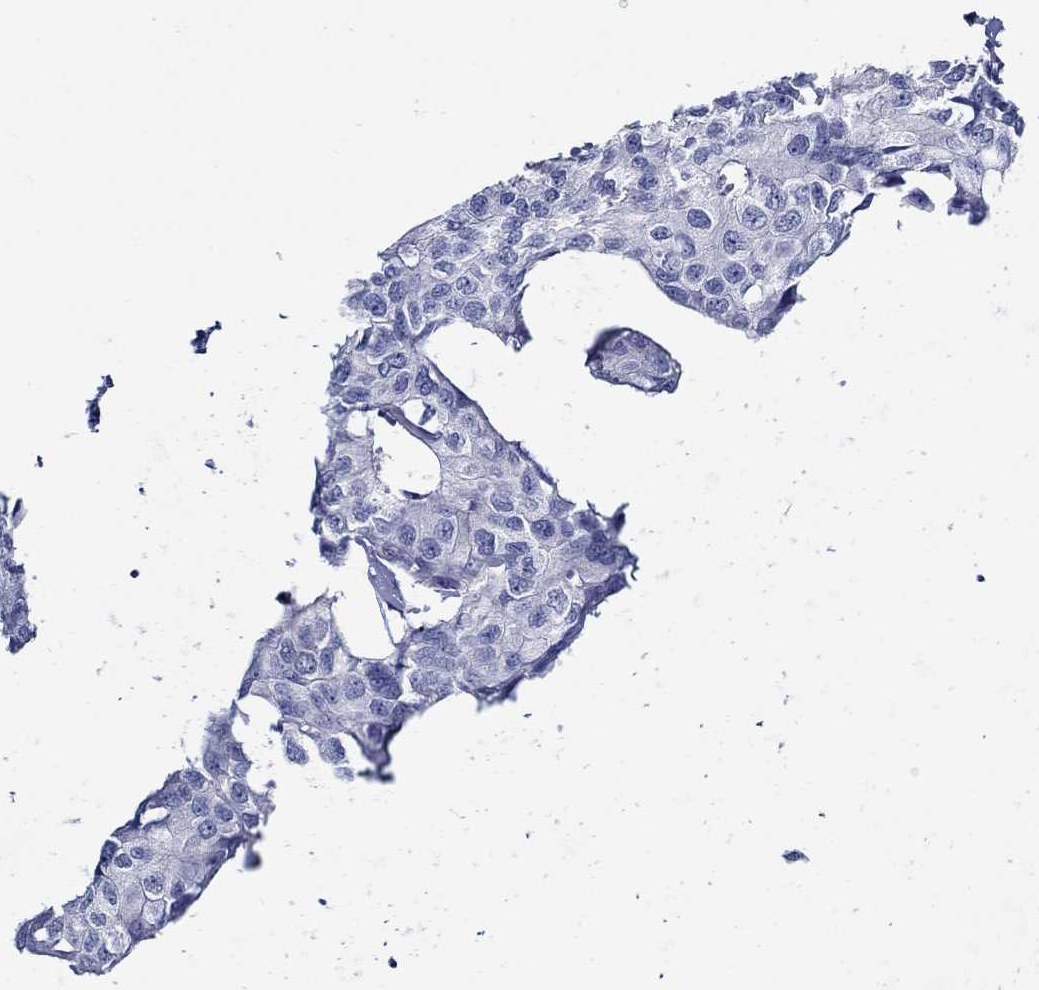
{"staining": {"intensity": "negative", "quantity": "none", "location": "none"}, "tissue": "breast cancer", "cell_type": "Tumor cells", "image_type": "cancer", "snomed": [{"axis": "morphology", "description": "Duct carcinoma"}, {"axis": "topography", "description": "Breast"}], "caption": "DAB (3,3'-diaminobenzidine) immunohistochemical staining of breast intraductal carcinoma exhibits no significant staining in tumor cells. The staining was performed using DAB (3,3'-diaminobenzidine) to visualize the protein expression in brown, while the nuclei were stained in blue with hematoxylin (Magnification: 20x).", "gene": "MC2R", "patient": {"sex": "female", "age": 80}}